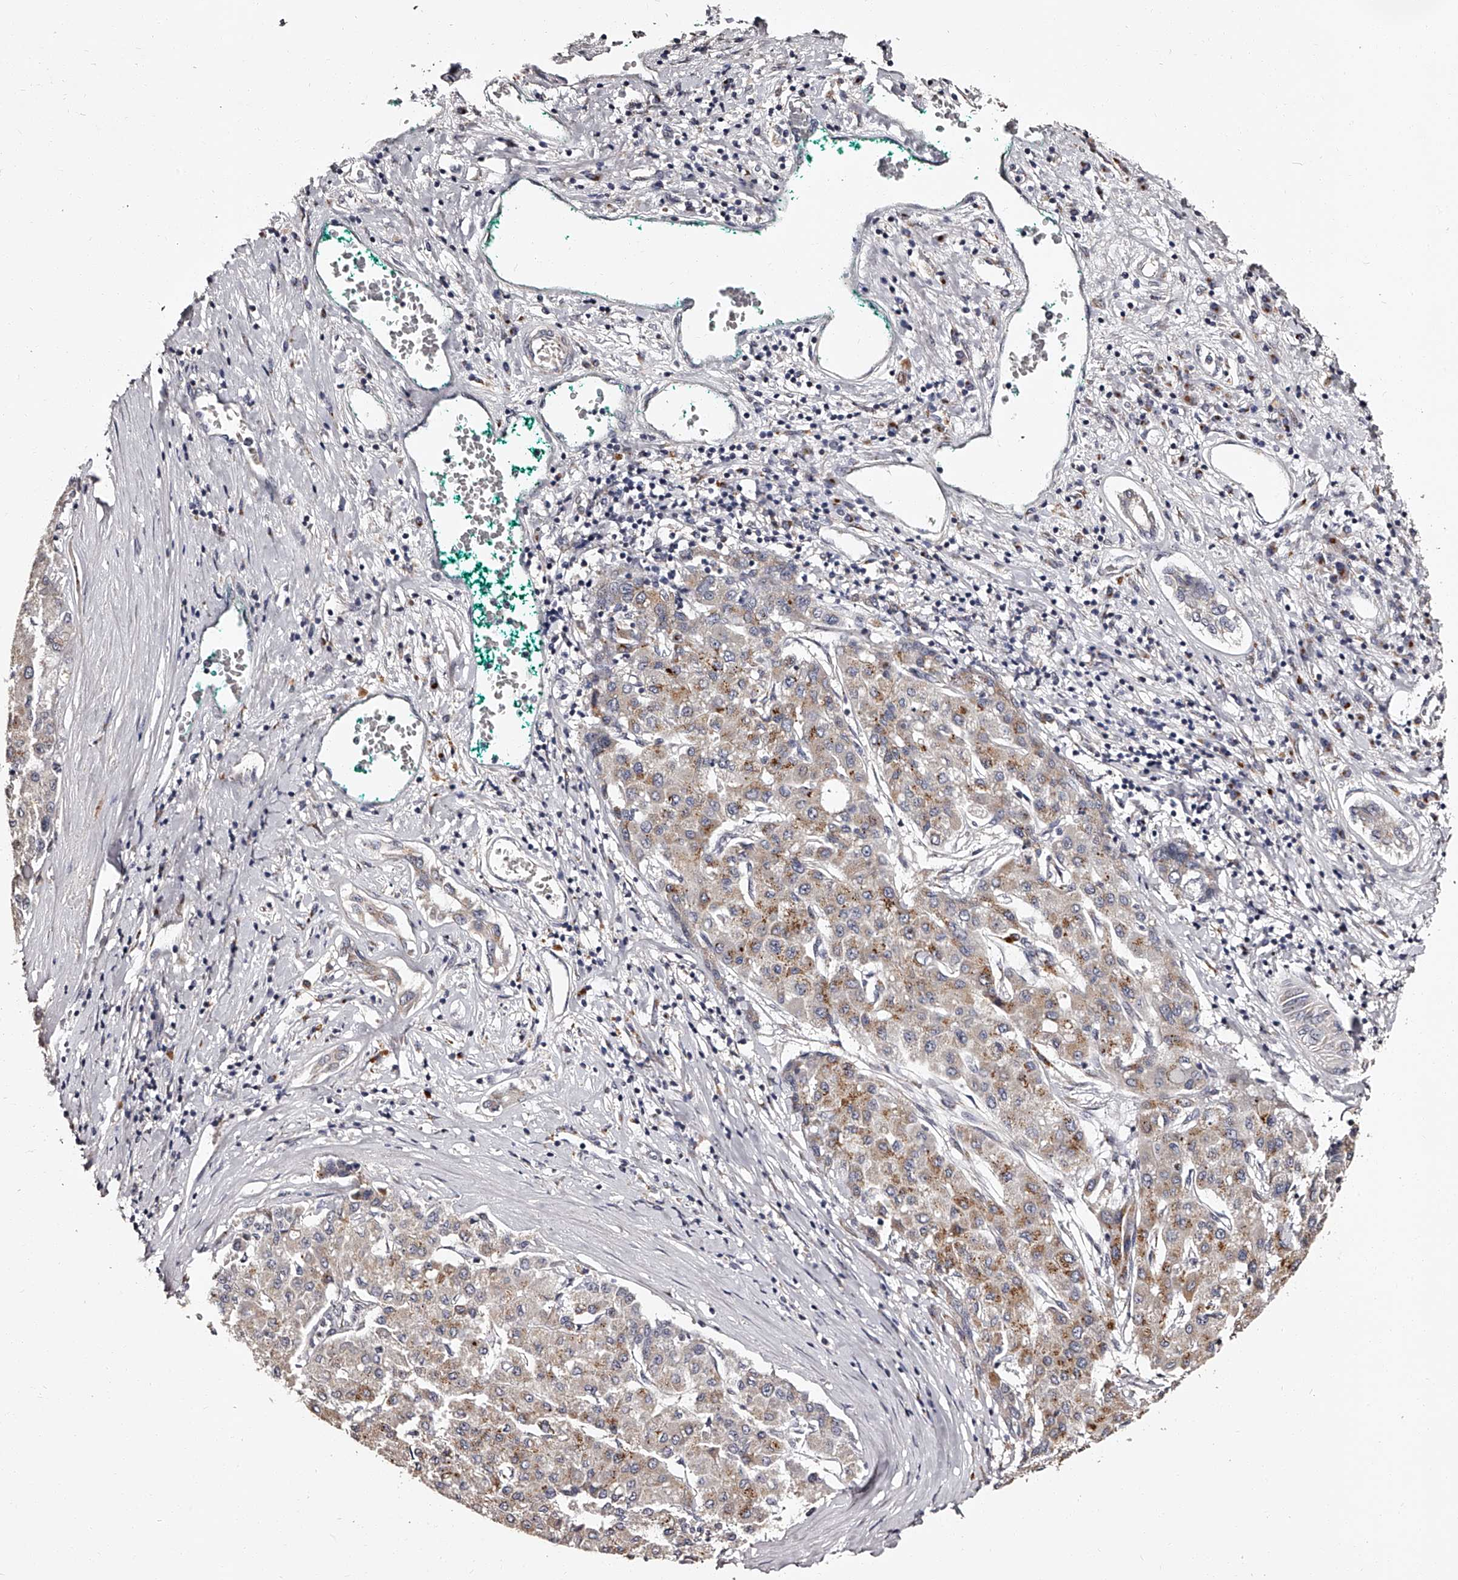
{"staining": {"intensity": "moderate", "quantity": "<25%", "location": "cytoplasmic/membranous"}, "tissue": "liver cancer", "cell_type": "Tumor cells", "image_type": "cancer", "snomed": [{"axis": "morphology", "description": "Carcinoma, Hepatocellular, NOS"}, {"axis": "topography", "description": "Liver"}], "caption": "Immunohistochemical staining of human hepatocellular carcinoma (liver) reveals moderate cytoplasmic/membranous protein positivity in about <25% of tumor cells.", "gene": "RSC1A1", "patient": {"sex": "male", "age": 65}}